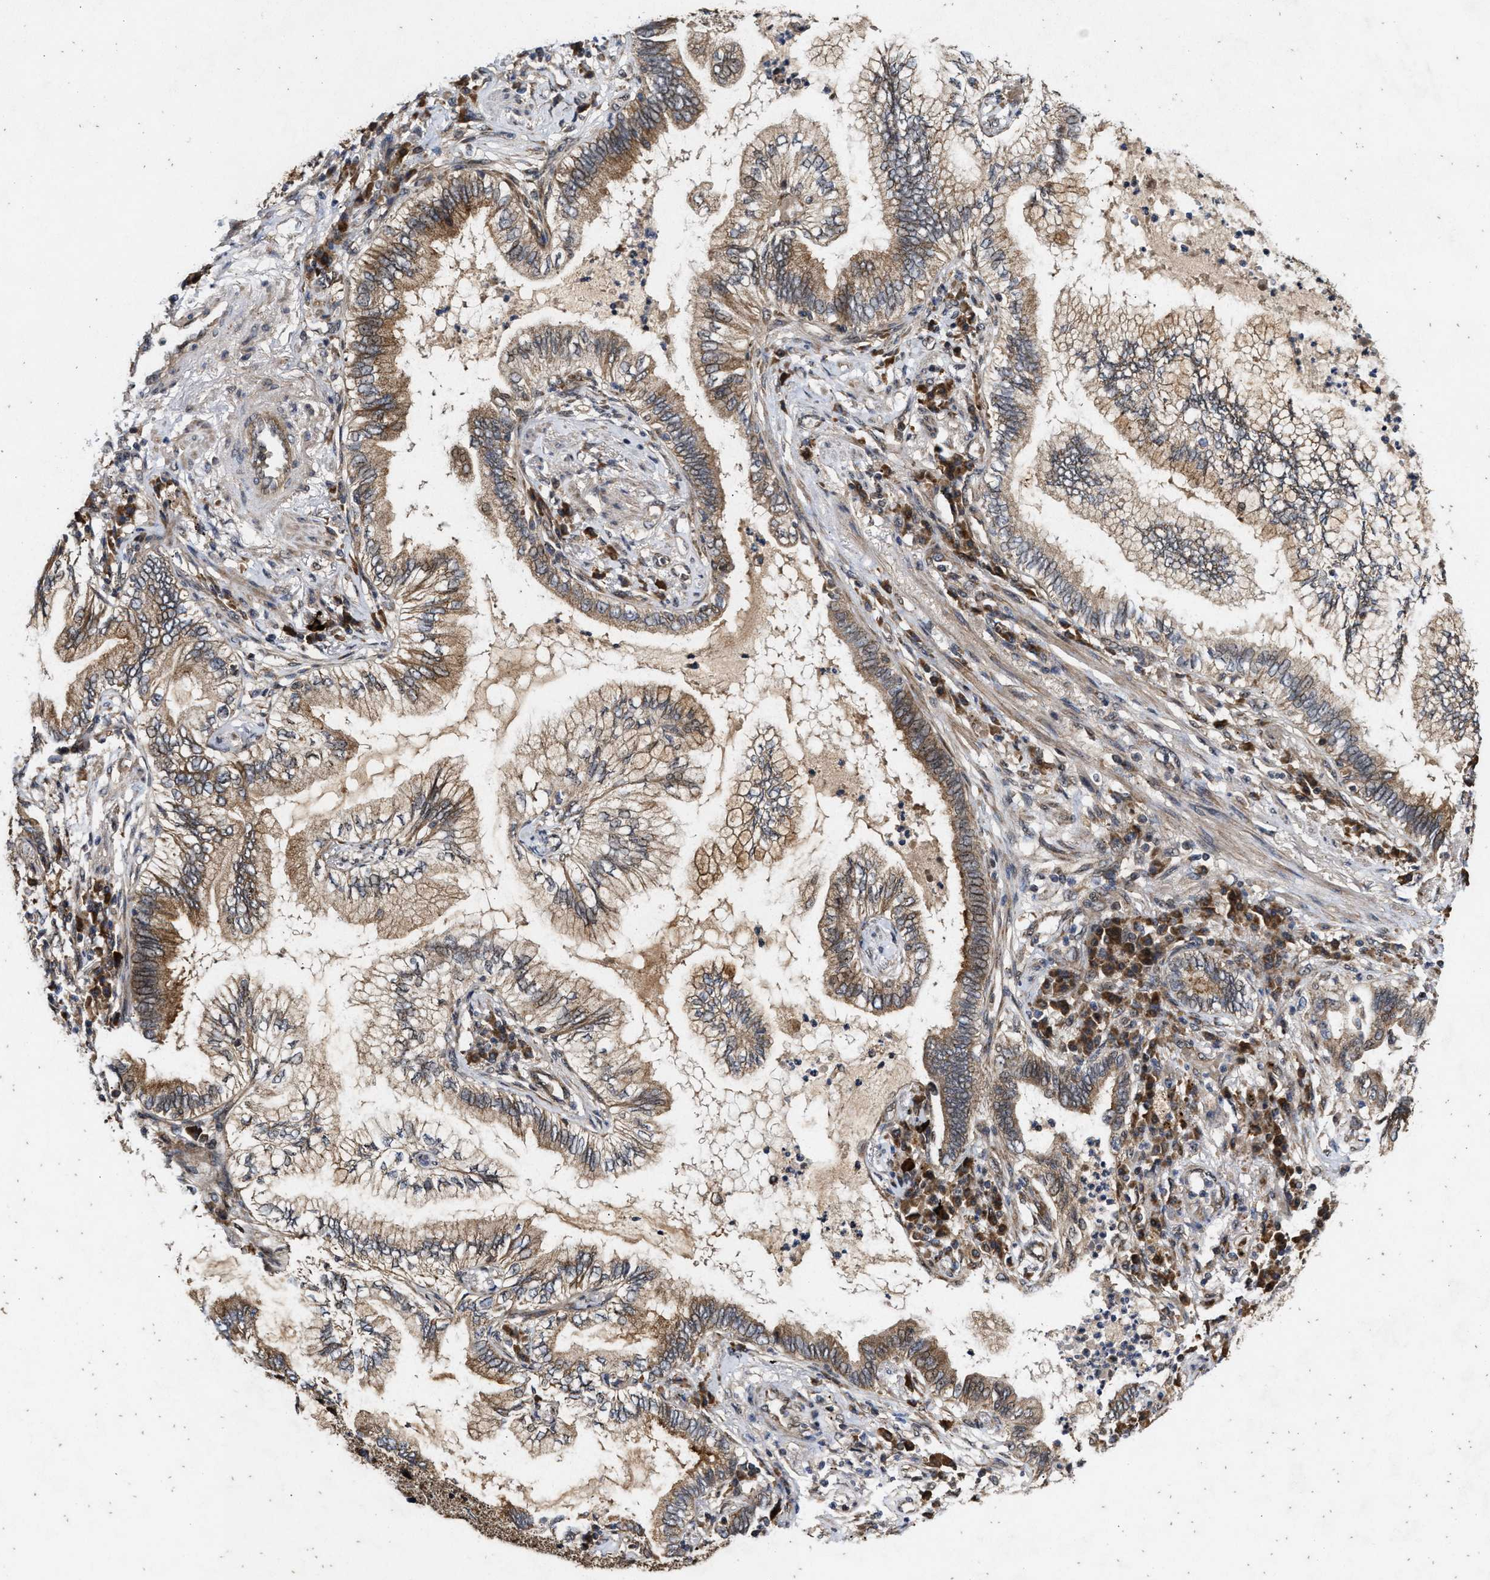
{"staining": {"intensity": "moderate", "quantity": ">75%", "location": "cytoplasmic/membranous"}, "tissue": "lung cancer", "cell_type": "Tumor cells", "image_type": "cancer", "snomed": [{"axis": "morphology", "description": "Normal tissue, NOS"}, {"axis": "morphology", "description": "Adenocarcinoma, NOS"}, {"axis": "topography", "description": "Bronchus"}, {"axis": "topography", "description": "Lung"}], "caption": "The micrograph displays immunohistochemical staining of adenocarcinoma (lung). There is moderate cytoplasmic/membranous staining is seen in approximately >75% of tumor cells.", "gene": "CFLAR", "patient": {"sex": "female", "age": 70}}